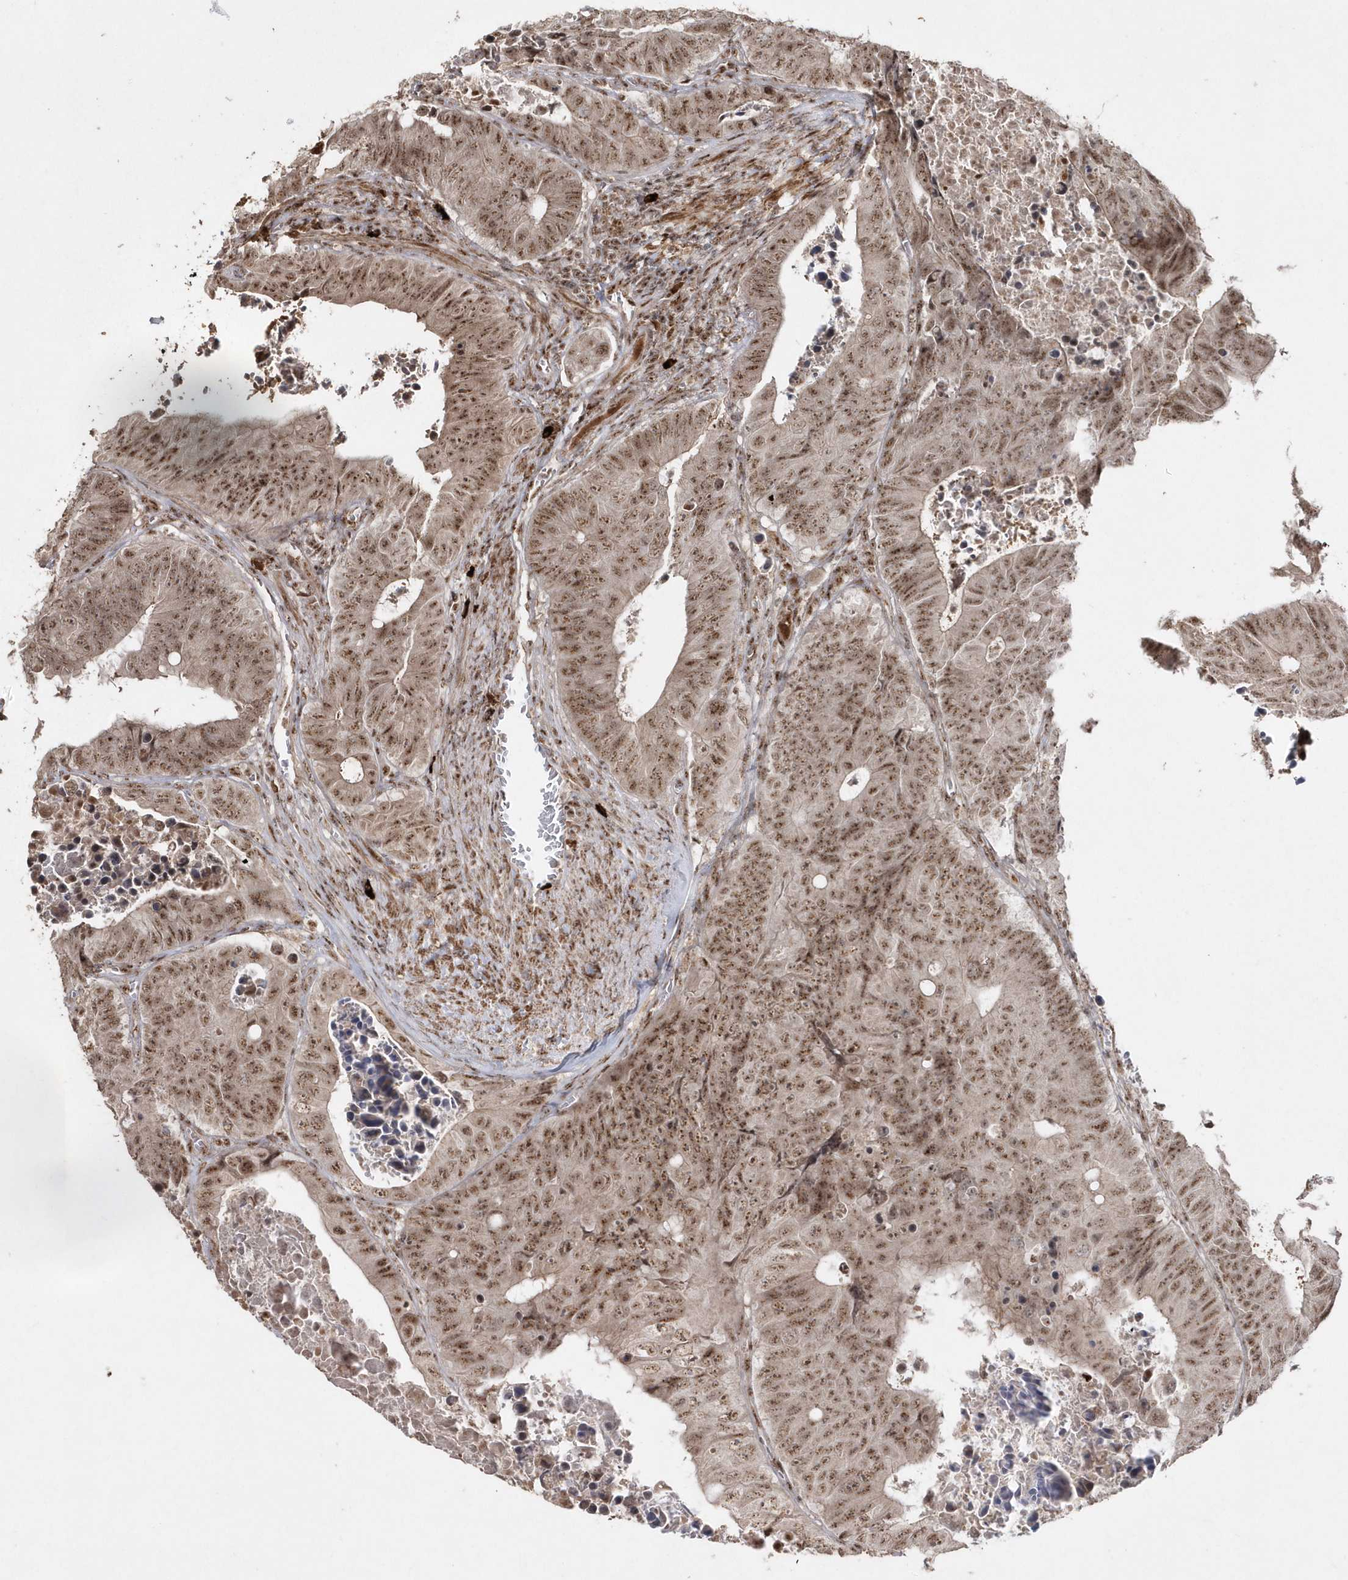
{"staining": {"intensity": "moderate", "quantity": ">75%", "location": "nuclear"}, "tissue": "colorectal cancer", "cell_type": "Tumor cells", "image_type": "cancer", "snomed": [{"axis": "morphology", "description": "Adenocarcinoma, NOS"}, {"axis": "topography", "description": "Colon"}], "caption": "Protein expression analysis of human adenocarcinoma (colorectal) reveals moderate nuclear staining in about >75% of tumor cells.", "gene": "POLR3B", "patient": {"sex": "male", "age": 87}}